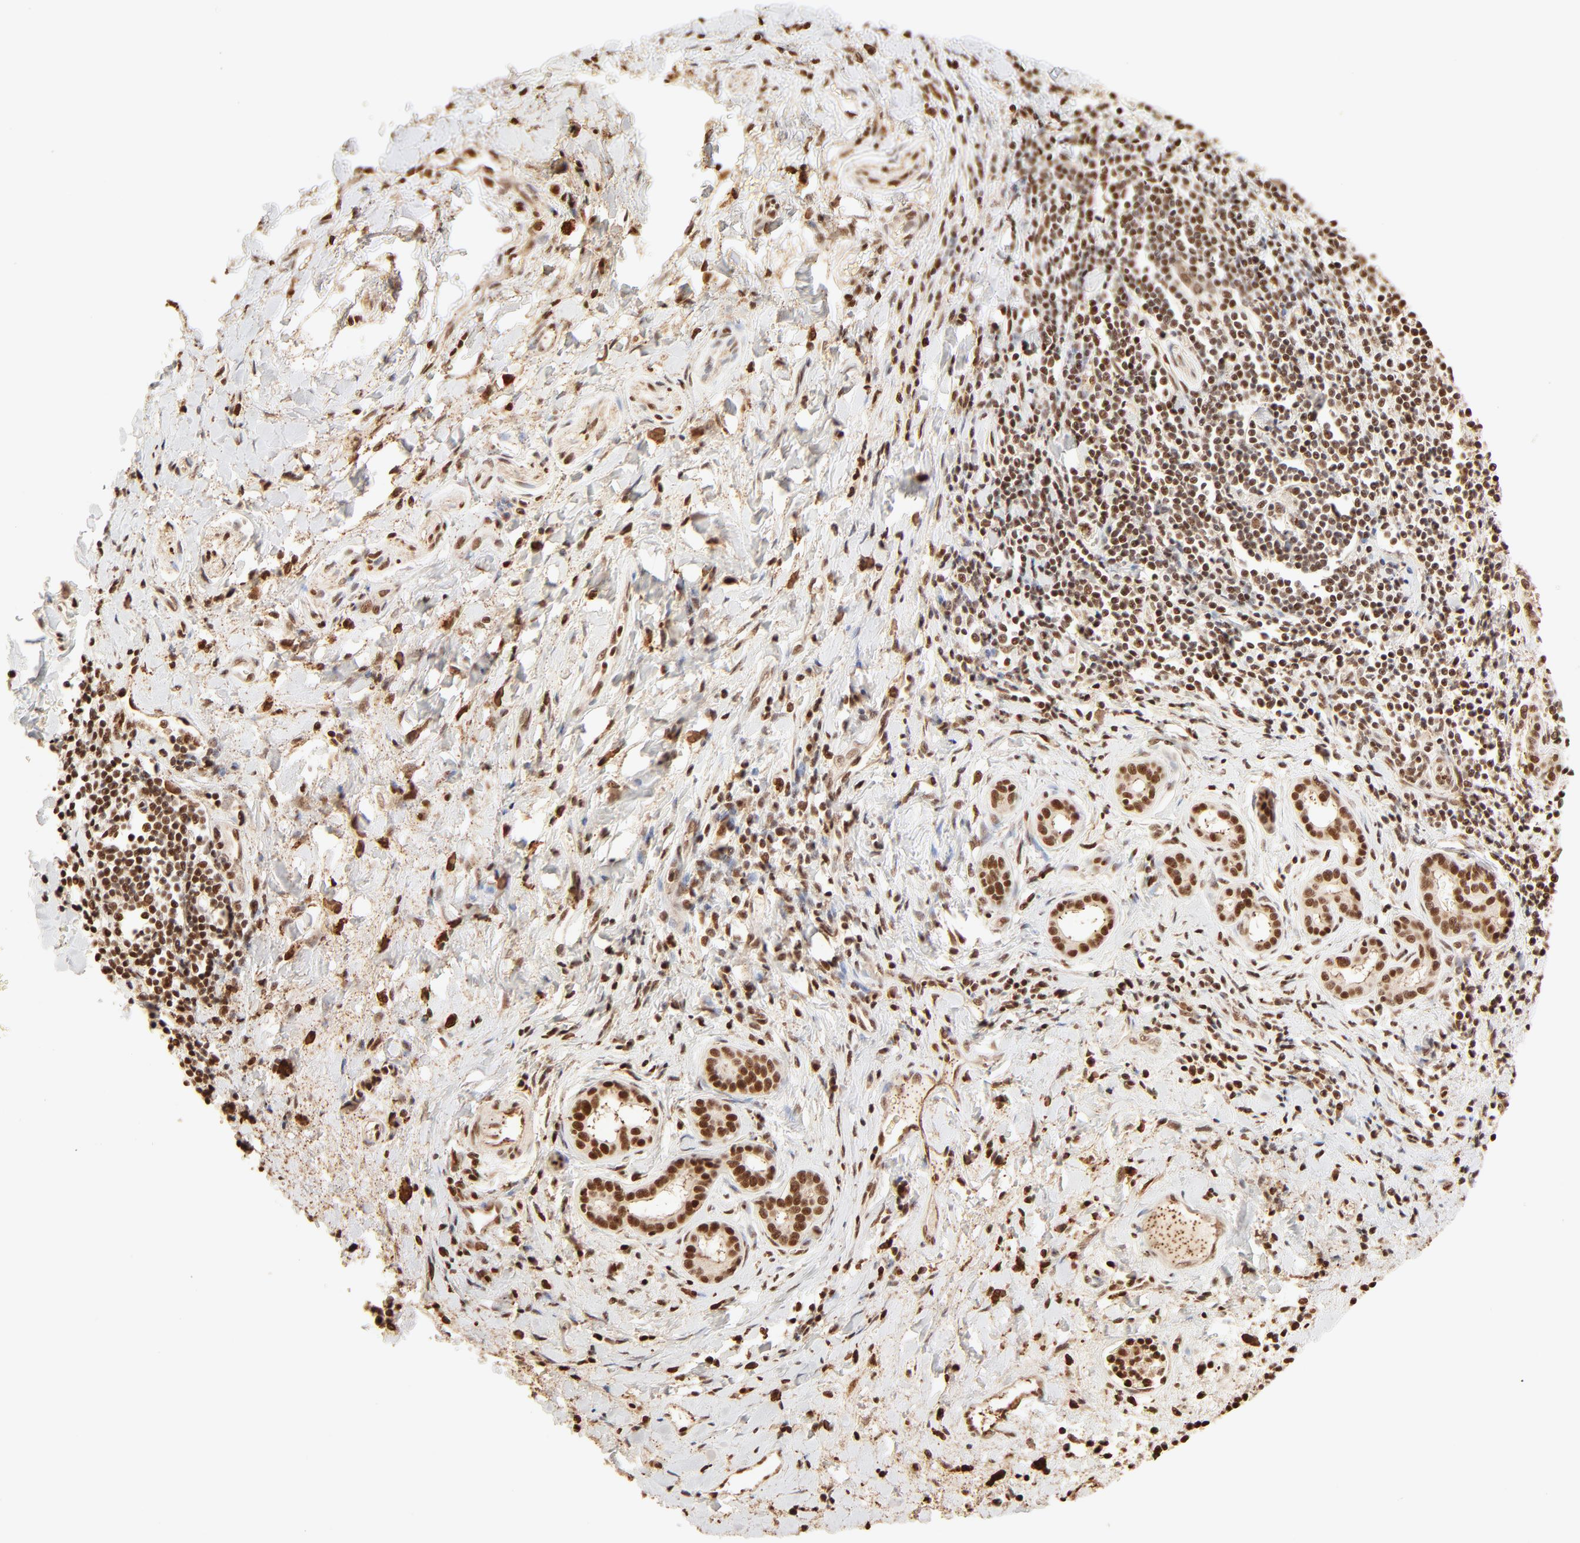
{"staining": {"intensity": "strong", "quantity": ">75%", "location": "nuclear"}, "tissue": "liver cancer", "cell_type": "Tumor cells", "image_type": "cancer", "snomed": [{"axis": "morphology", "description": "Cholangiocarcinoma"}, {"axis": "topography", "description": "Liver"}], "caption": "An immunohistochemistry histopathology image of tumor tissue is shown. Protein staining in brown shows strong nuclear positivity in liver cancer (cholangiocarcinoma) within tumor cells.", "gene": "FAM50A", "patient": {"sex": "male", "age": 57}}